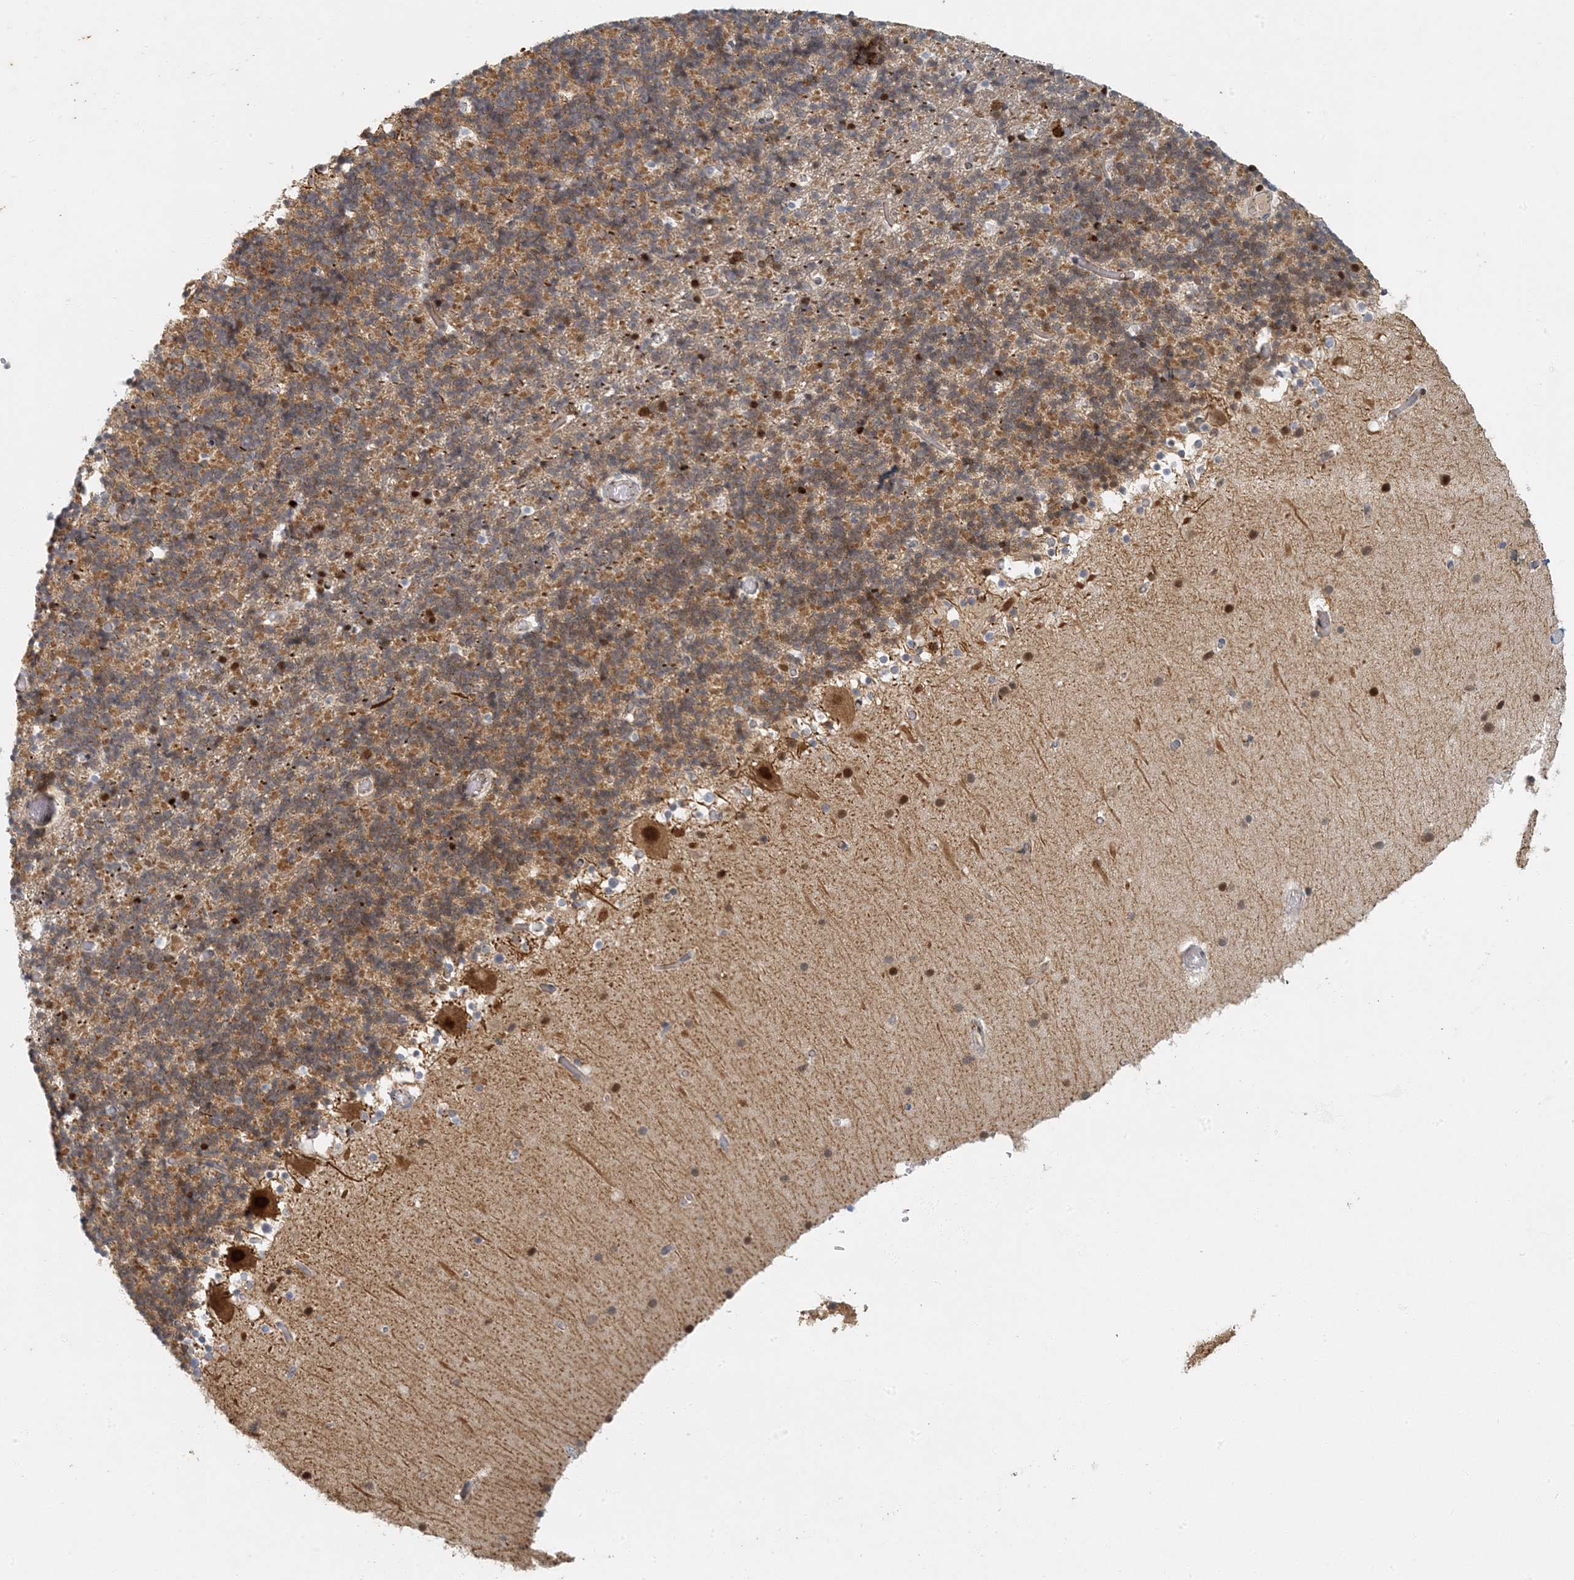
{"staining": {"intensity": "moderate", "quantity": "25%-75%", "location": "cytoplasmic/membranous,nuclear"}, "tissue": "cerebellum", "cell_type": "Cells in granular layer", "image_type": "normal", "snomed": [{"axis": "morphology", "description": "Normal tissue, NOS"}, {"axis": "topography", "description": "Cerebellum"}], "caption": "Moderate cytoplasmic/membranous,nuclear protein positivity is seen in about 25%-75% of cells in granular layer in cerebellum.", "gene": "AK9", "patient": {"sex": "male", "age": 57}}